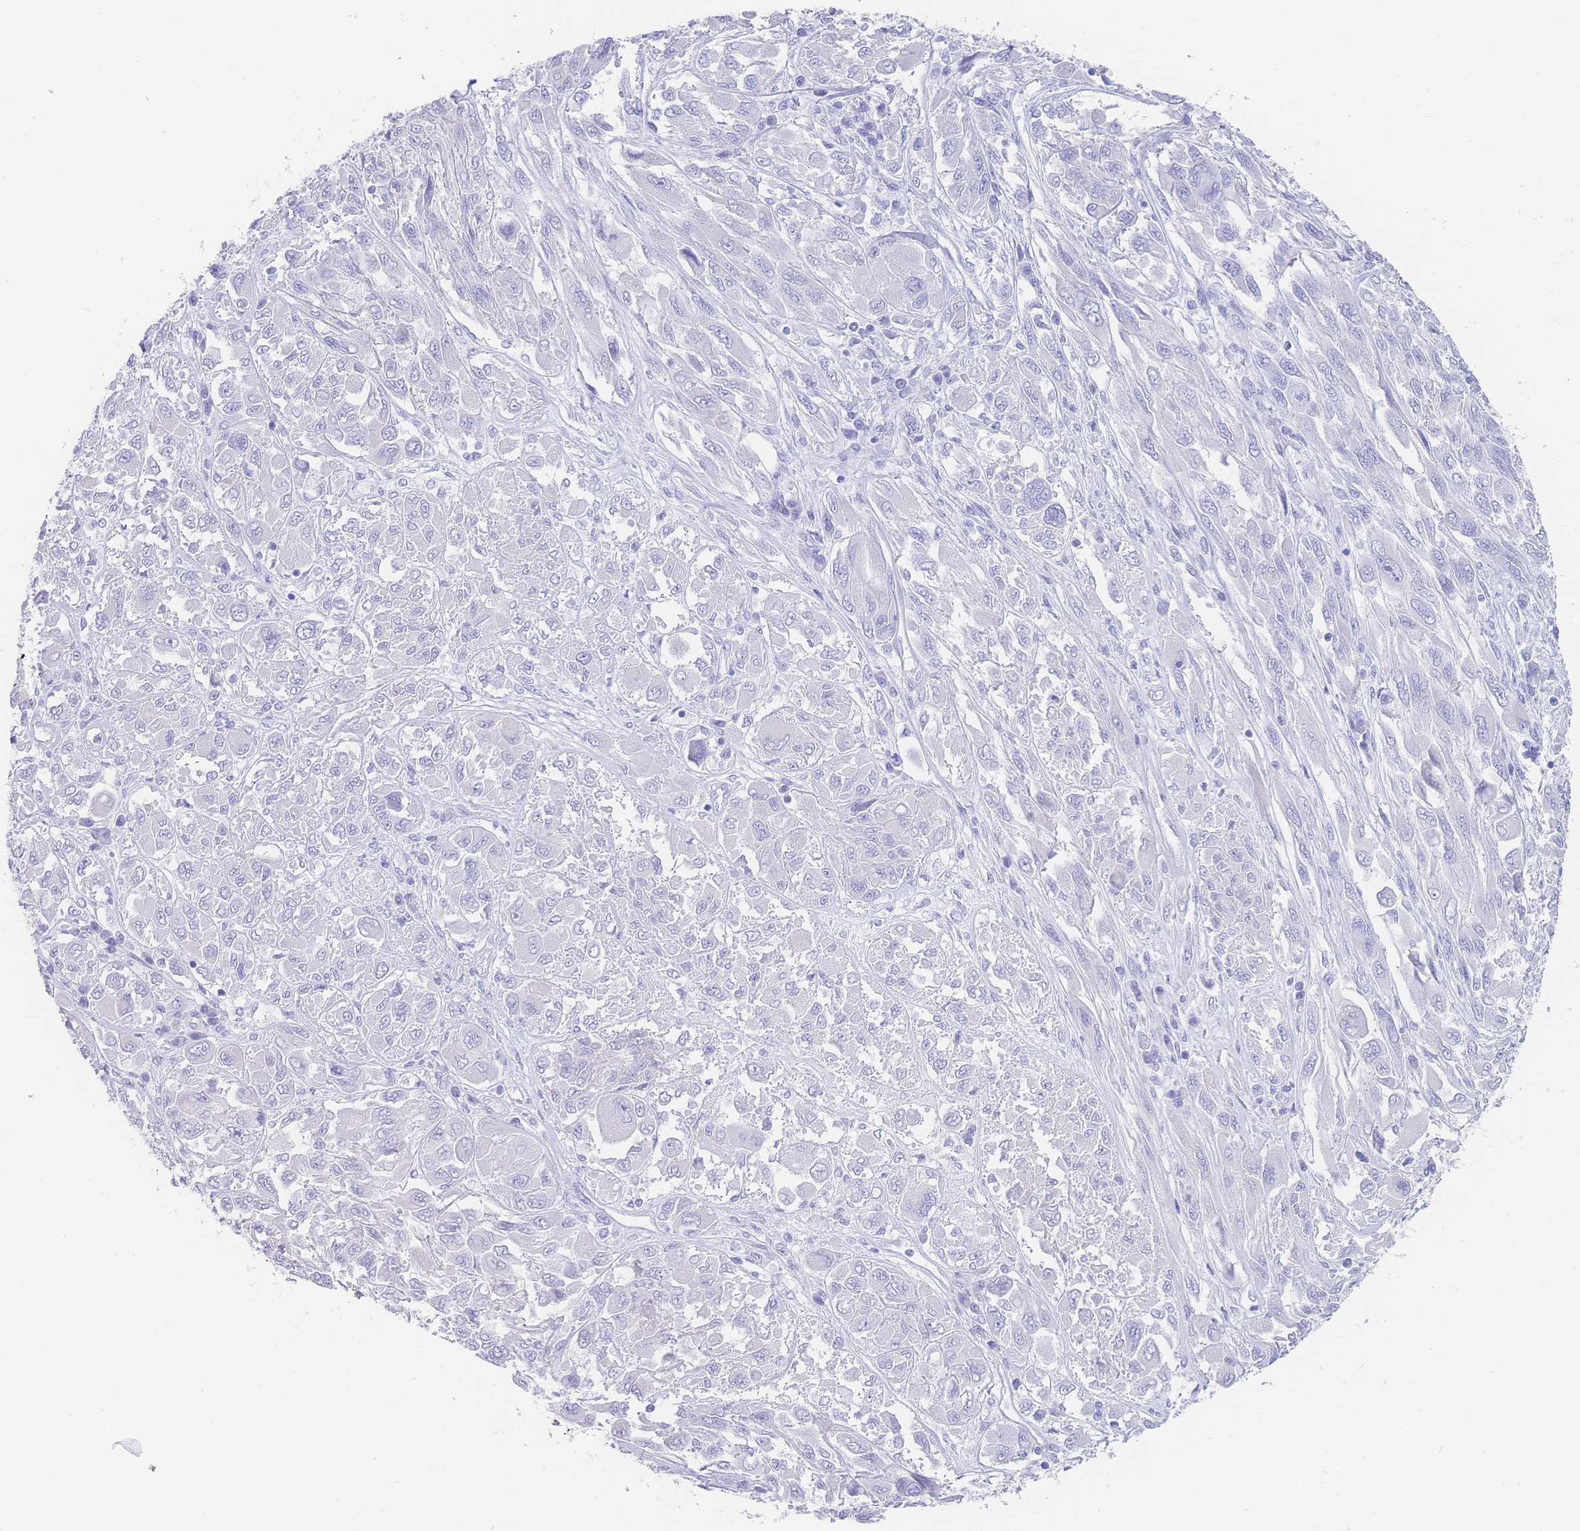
{"staining": {"intensity": "negative", "quantity": "none", "location": "none"}, "tissue": "melanoma", "cell_type": "Tumor cells", "image_type": "cancer", "snomed": [{"axis": "morphology", "description": "Malignant melanoma, NOS"}, {"axis": "topography", "description": "Skin"}], "caption": "Immunohistochemistry (IHC) micrograph of human melanoma stained for a protein (brown), which displays no staining in tumor cells.", "gene": "LZTFL1", "patient": {"sex": "female", "age": 91}}